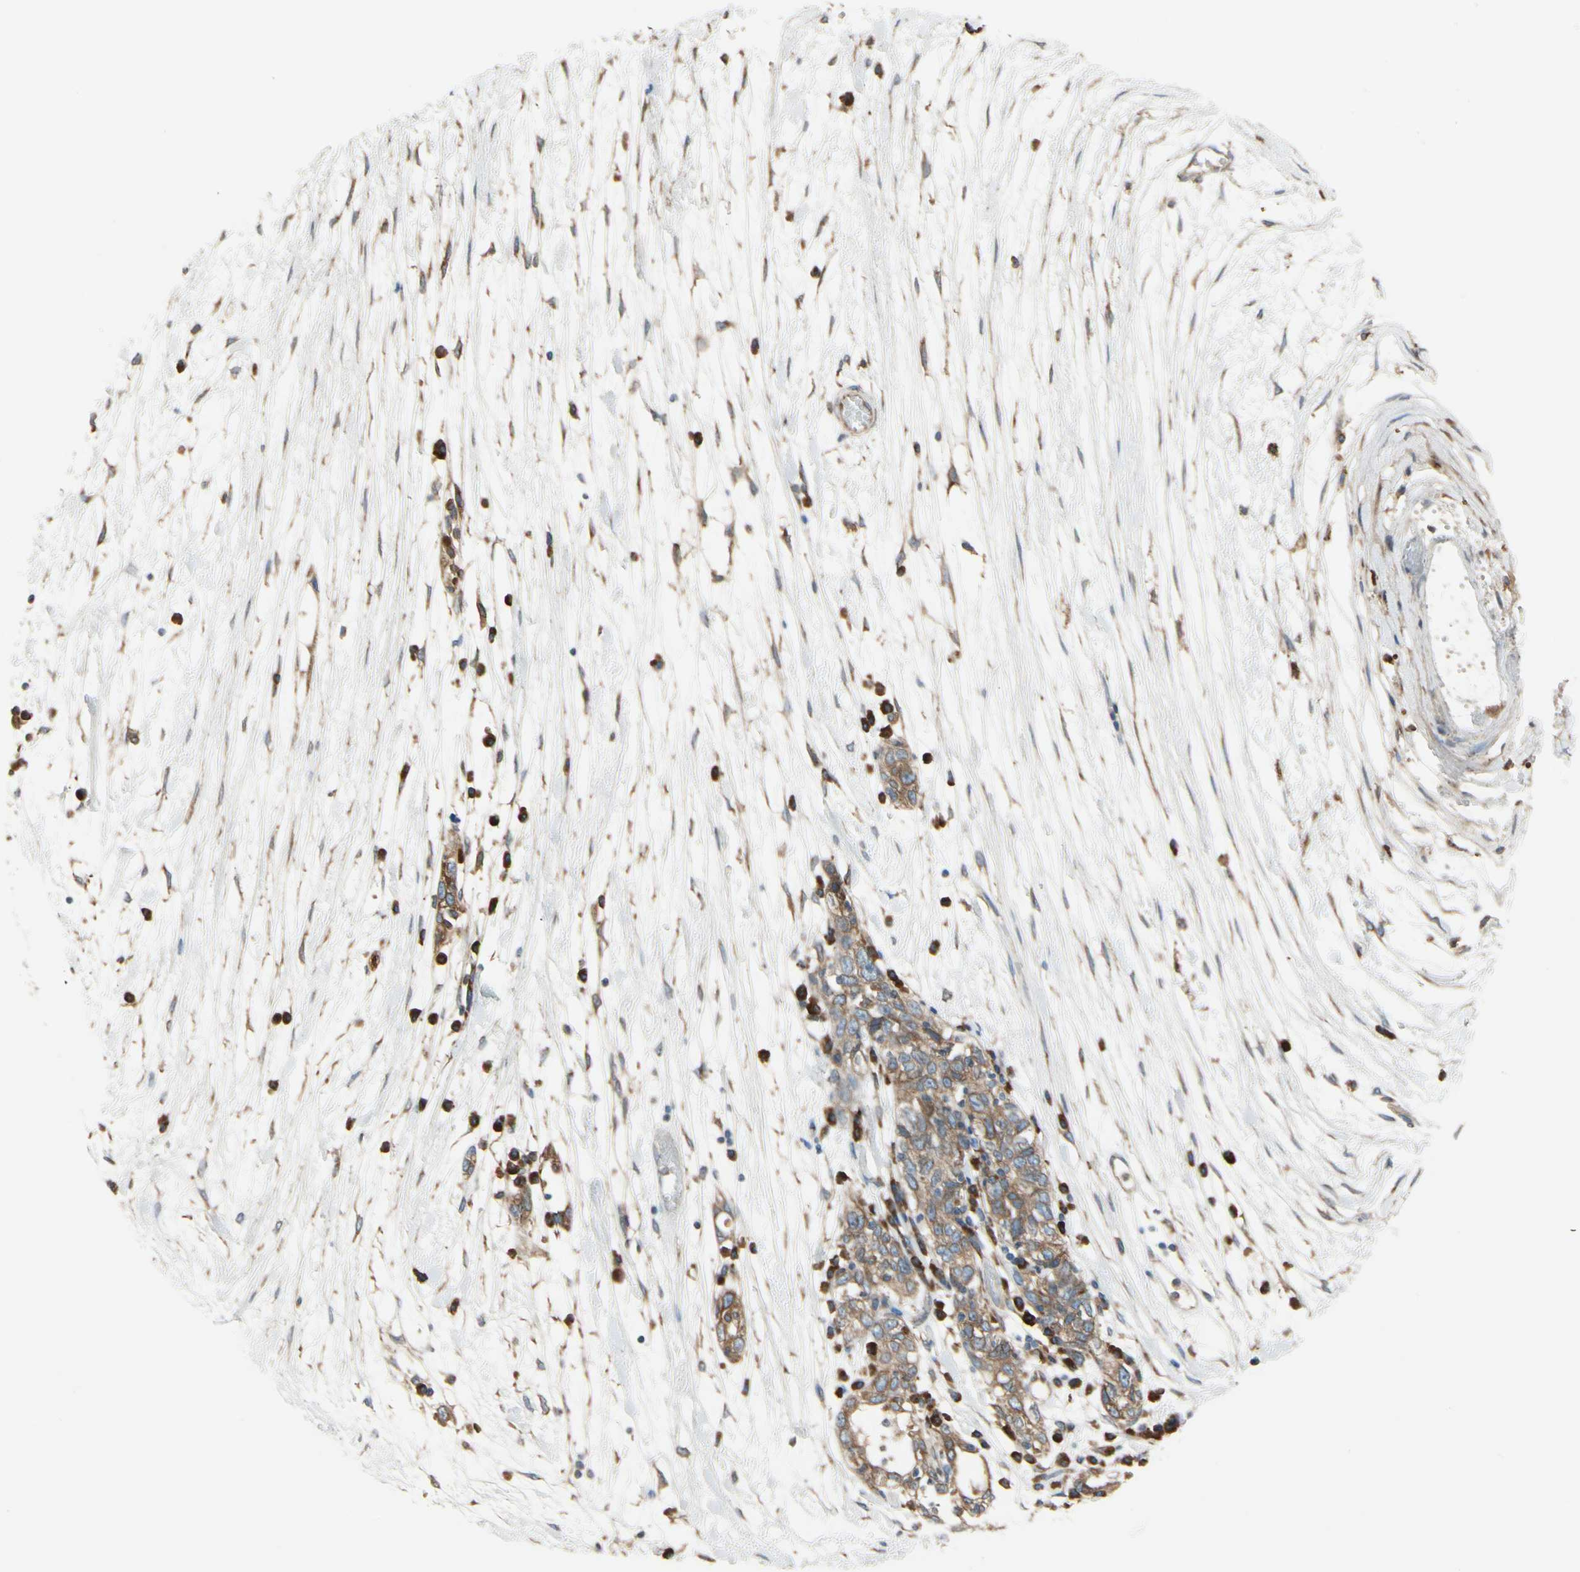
{"staining": {"intensity": "moderate", "quantity": ">75%", "location": "cytoplasmic/membranous"}, "tissue": "ovarian cancer", "cell_type": "Tumor cells", "image_type": "cancer", "snomed": [{"axis": "morphology", "description": "Cystadenocarcinoma, serous, NOS"}, {"axis": "topography", "description": "Ovary"}], "caption": "Ovarian cancer stained with IHC displays moderate cytoplasmic/membranous positivity in about >75% of tumor cells. The staining was performed using DAB (3,3'-diaminobenzidine) to visualize the protein expression in brown, while the nuclei were stained in blue with hematoxylin (Magnification: 20x).", "gene": "CLCC1", "patient": {"sex": "female", "age": 71}}